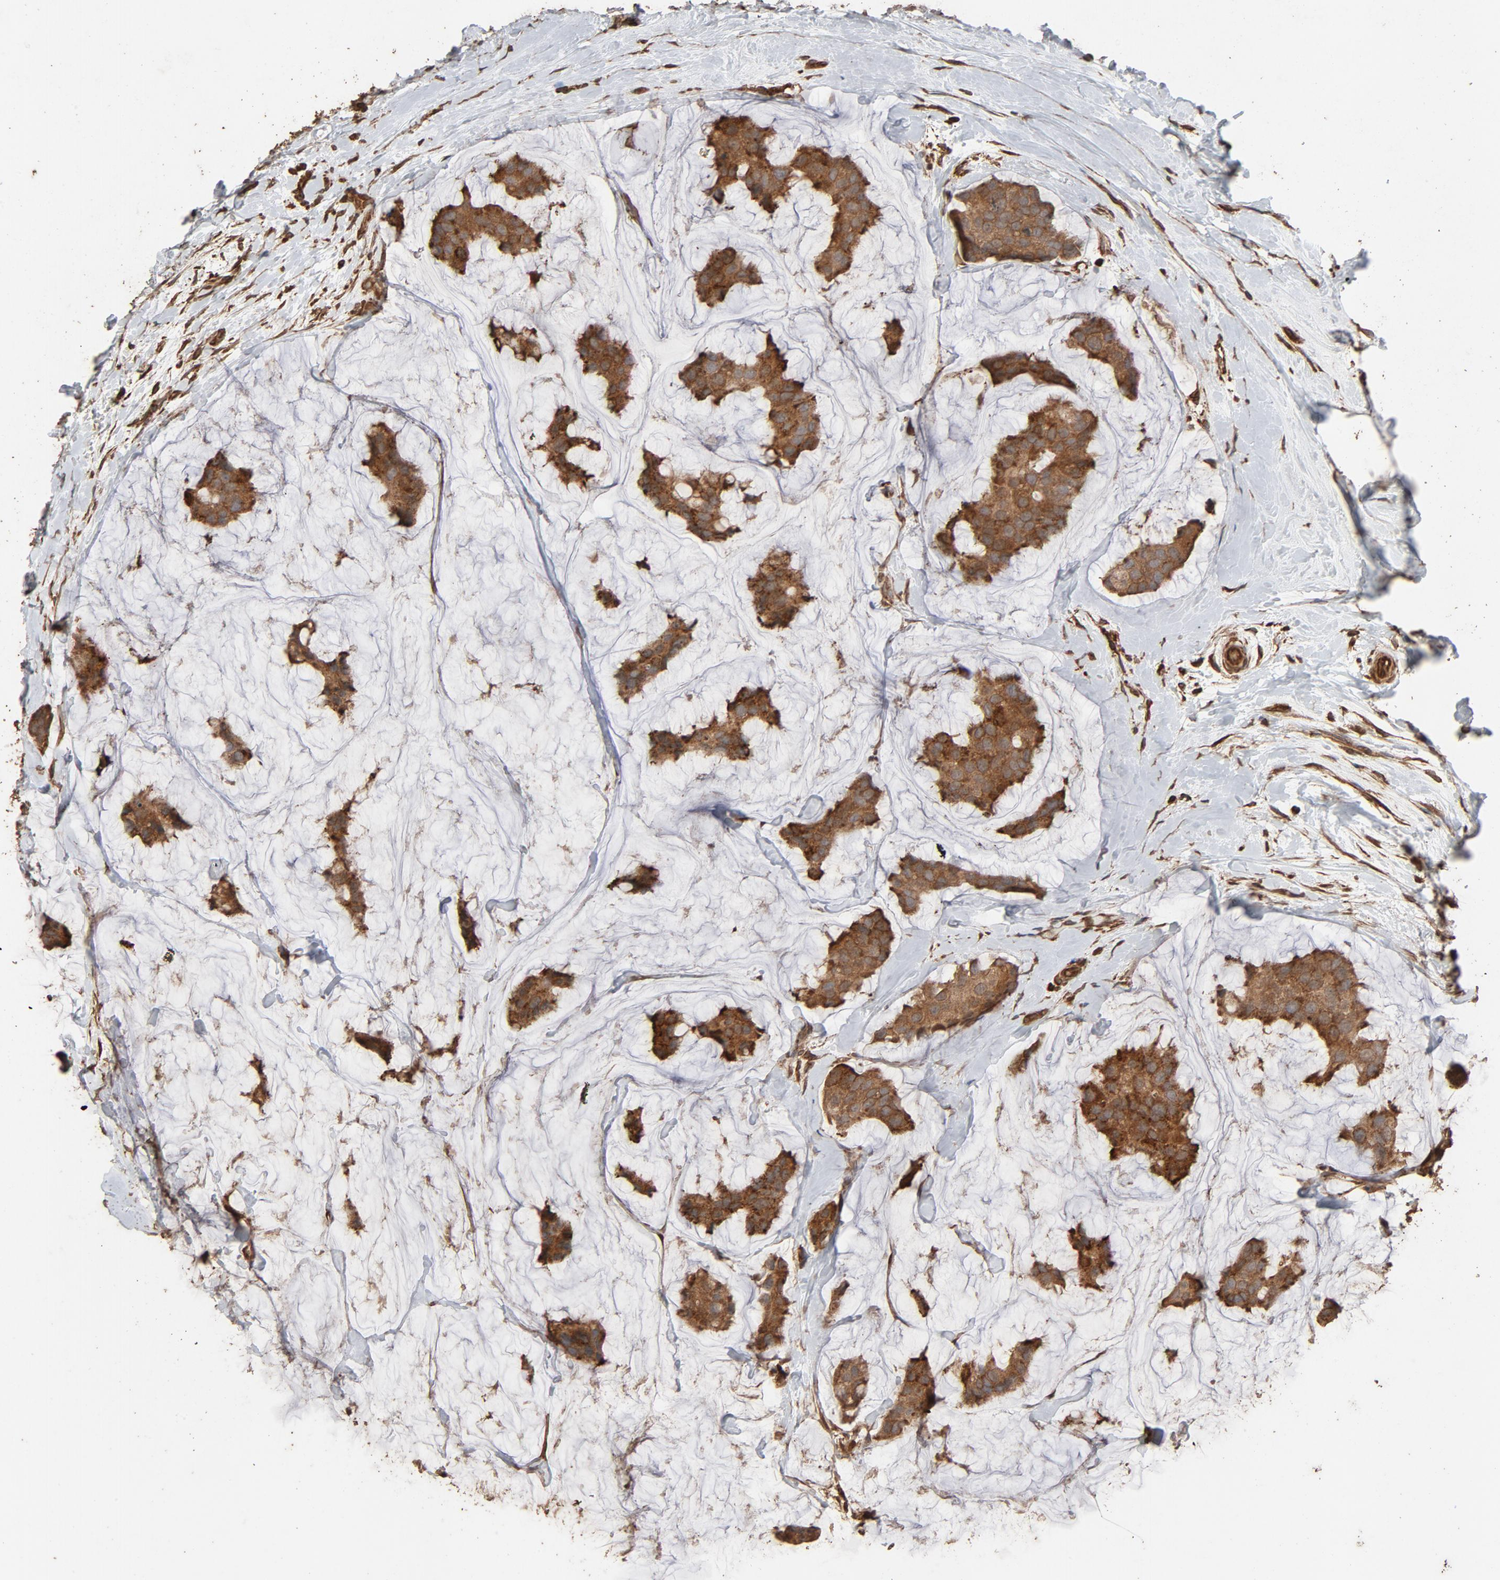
{"staining": {"intensity": "strong", "quantity": ">75%", "location": "cytoplasmic/membranous"}, "tissue": "breast cancer", "cell_type": "Tumor cells", "image_type": "cancer", "snomed": [{"axis": "morphology", "description": "Normal tissue, NOS"}, {"axis": "morphology", "description": "Duct carcinoma"}, {"axis": "topography", "description": "Breast"}], "caption": "An immunohistochemistry image of neoplastic tissue is shown. Protein staining in brown labels strong cytoplasmic/membranous positivity in breast invasive ductal carcinoma within tumor cells. (Brightfield microscopy of DAB IHC at high magnification).", "gene": "RPS6KA6", "patient": {"sex": "female", "age": 50}}